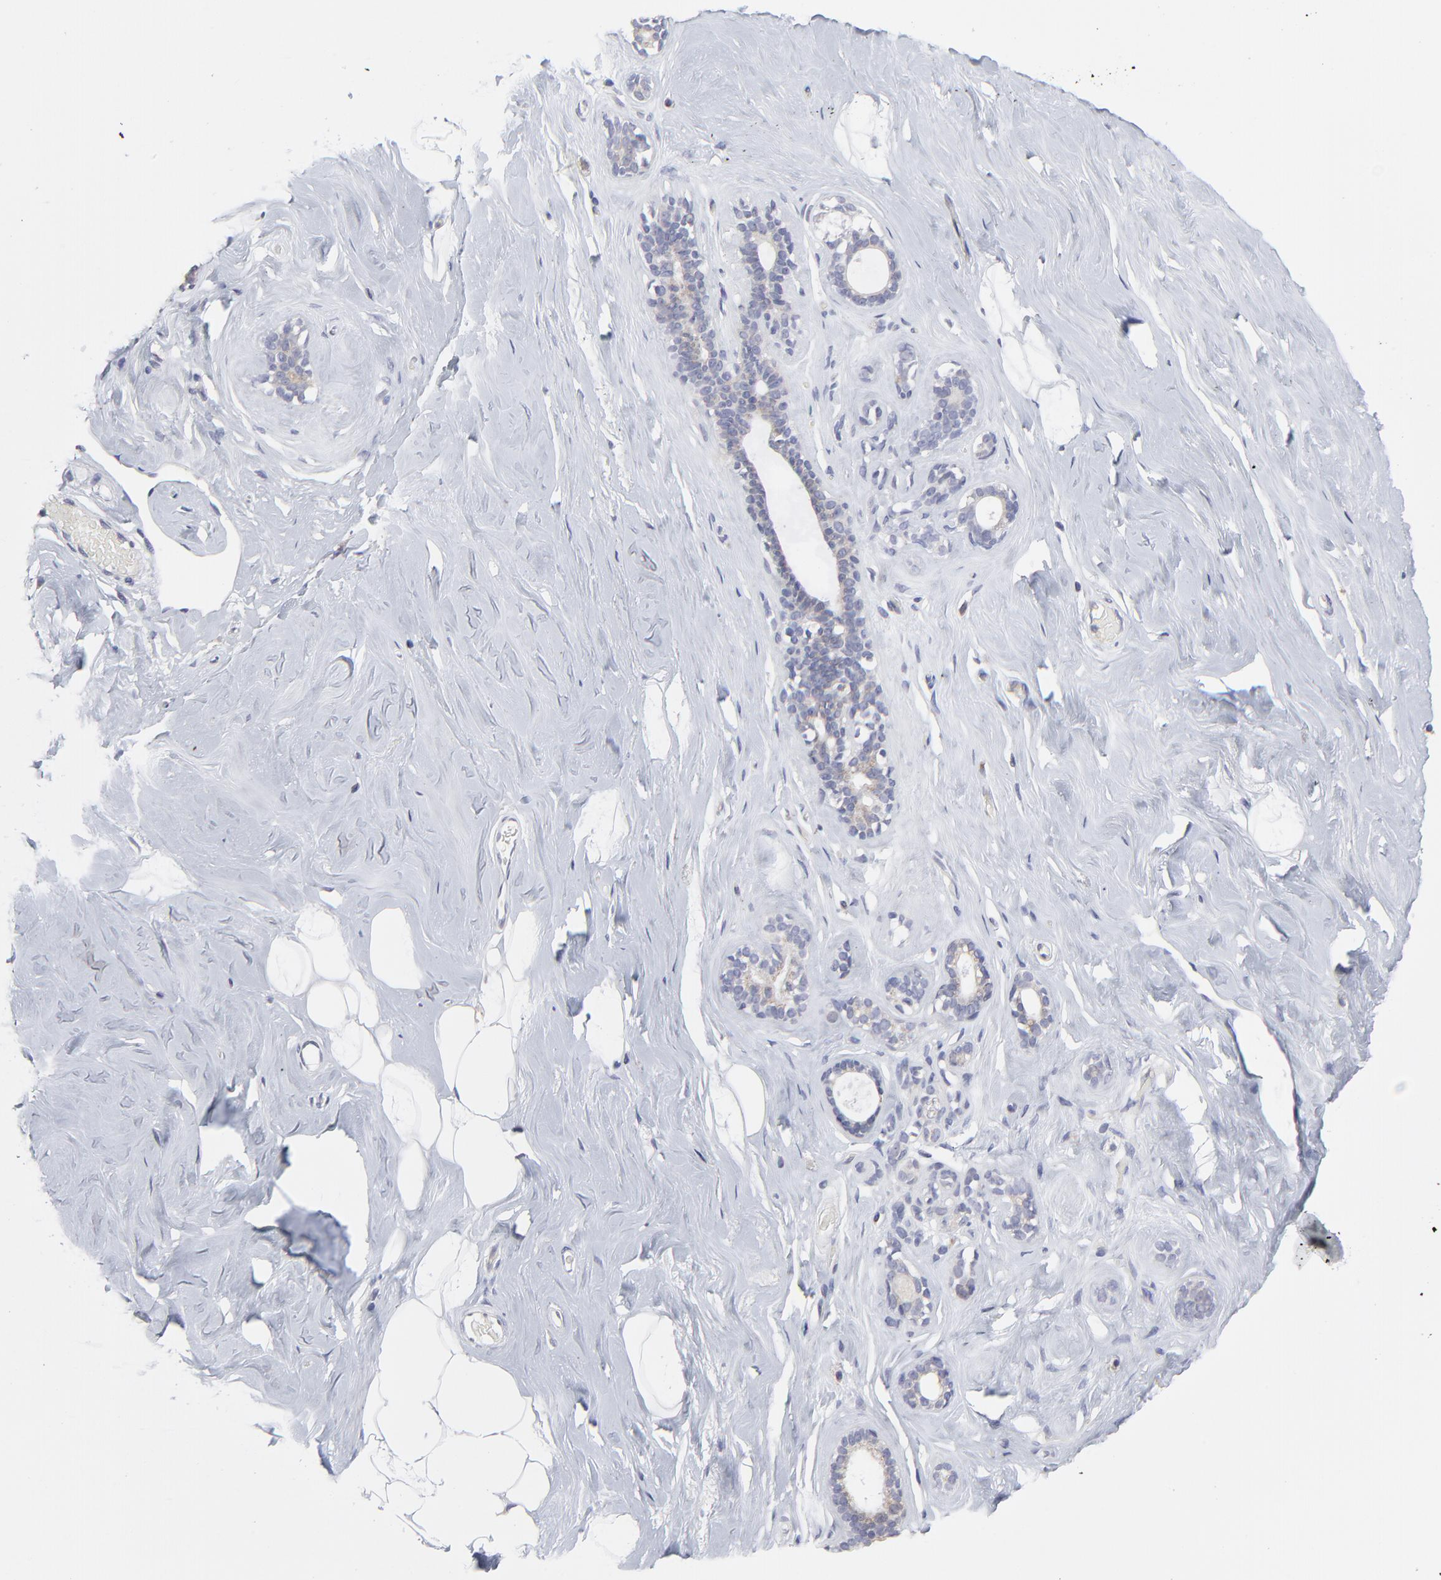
{"staining": {"intensity": "negative", "quantity": "none", "location": "none"}, "tissue": "breast", "cell_type": "Adipocytes", "image_type": "normal", "snomed": [{"axis": "morphology", "description": "Normal tissue, NOS"}, {"axis": "topography", "description": "Breast"}], "caption": "A high-resolution image shows immunohistochemistry staining of unremarkable breast, which shows no significant staining in adipocytes. (DAB IHC, high magnification).", "gene": "NCAPH", "patient": {"sex": "female", "age": 75}}